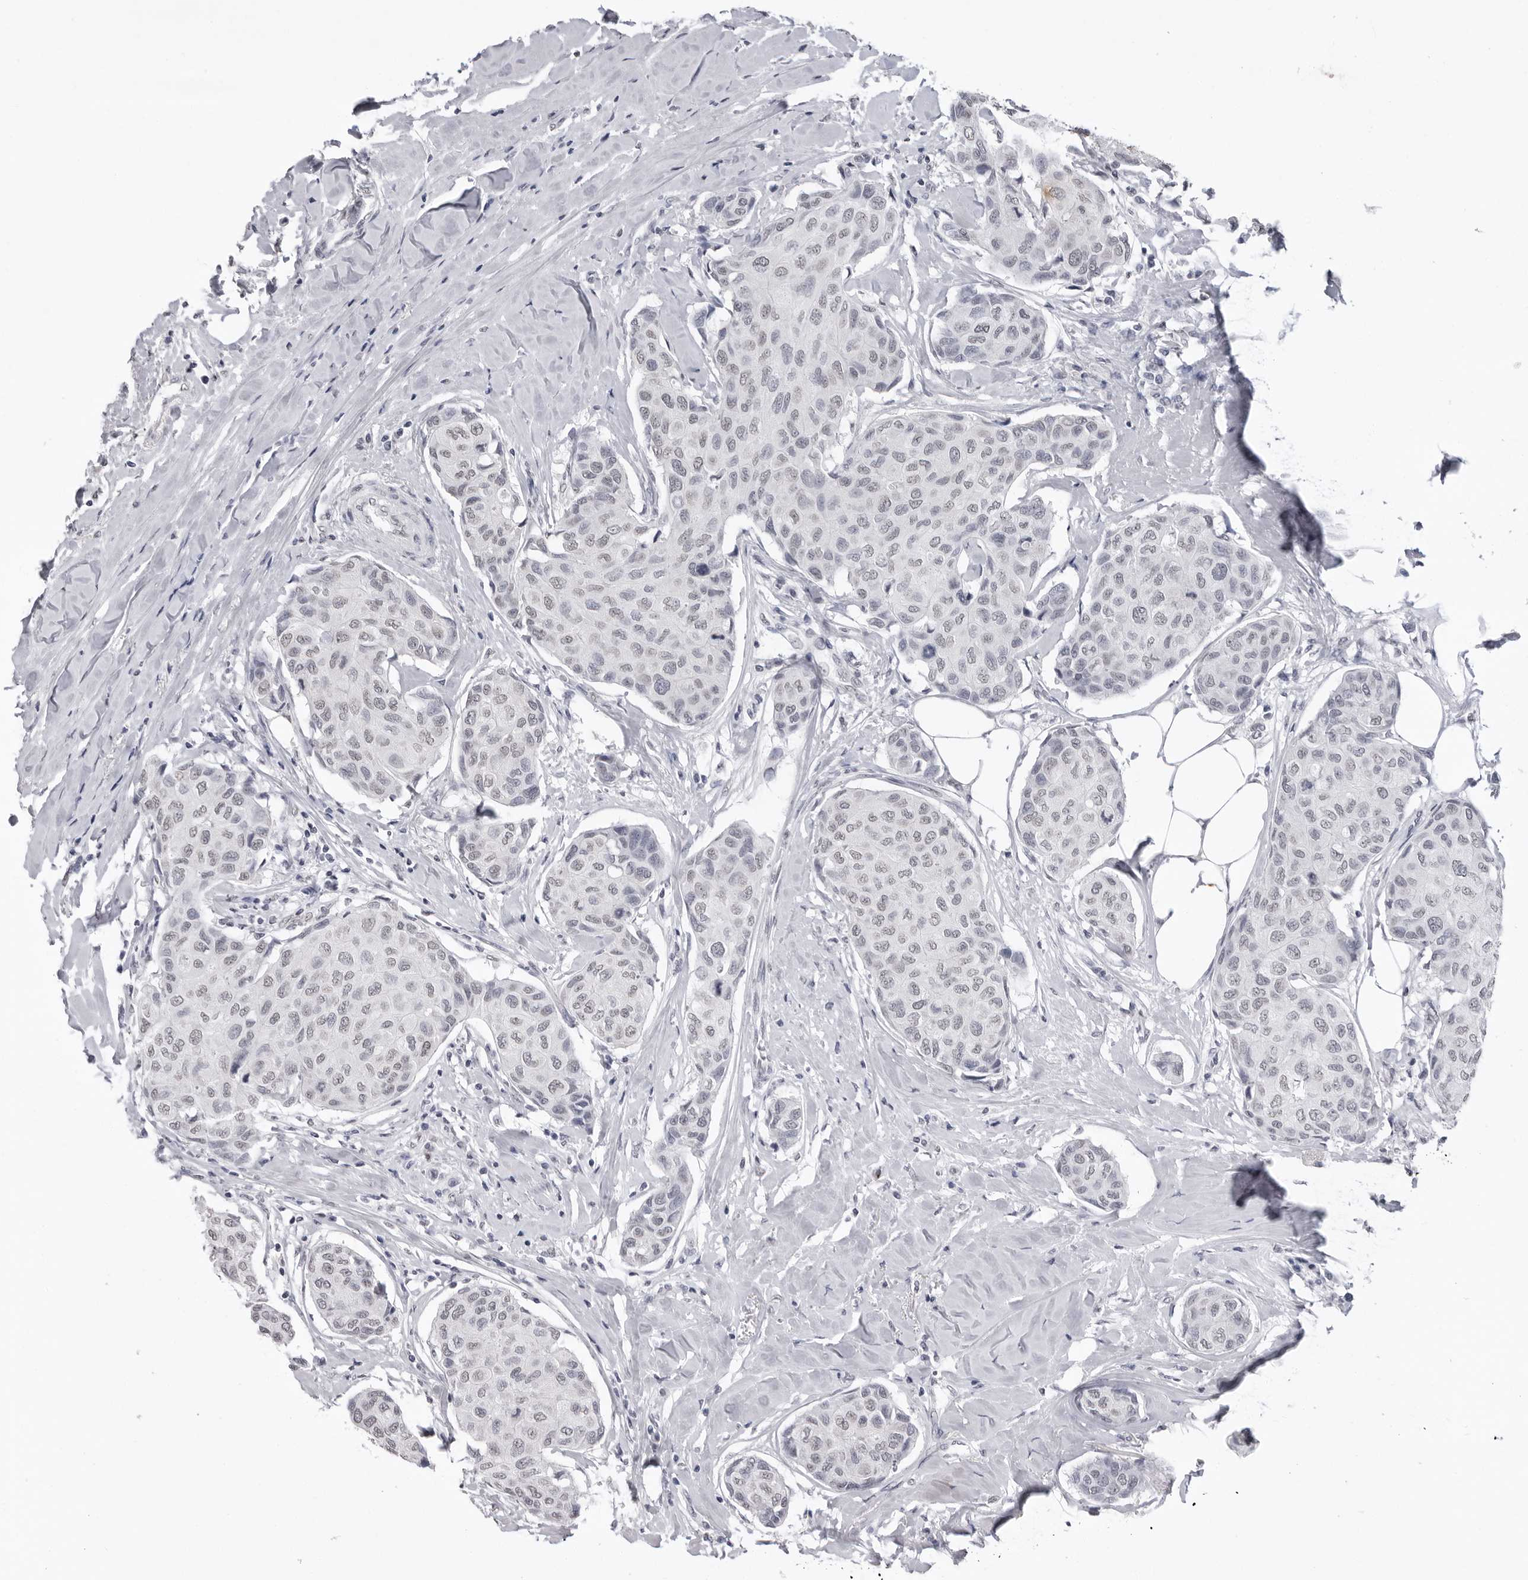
{"staining": {"intensity": "weak", "quantity": ">75%", "location": "nuclear"}, "tissue": "breast cancer", "cell_type": "Tumor cells", "image_type": "cancer", "snomed": [{"axis": "morphology", "description": "Duct carcinoma"}, {"axis": "topography", "description": "Breast"}], "caption": "Immunohistochemistry of breast cancer (infiltrating ductal carcinoma) demonstrates low levels of weak nuclear positivity in approximately >75% of tumor cells. Nuclei are stained in blue.", "gene": "HEPACAM", "patient": {"sex": "female", "age": 80}}